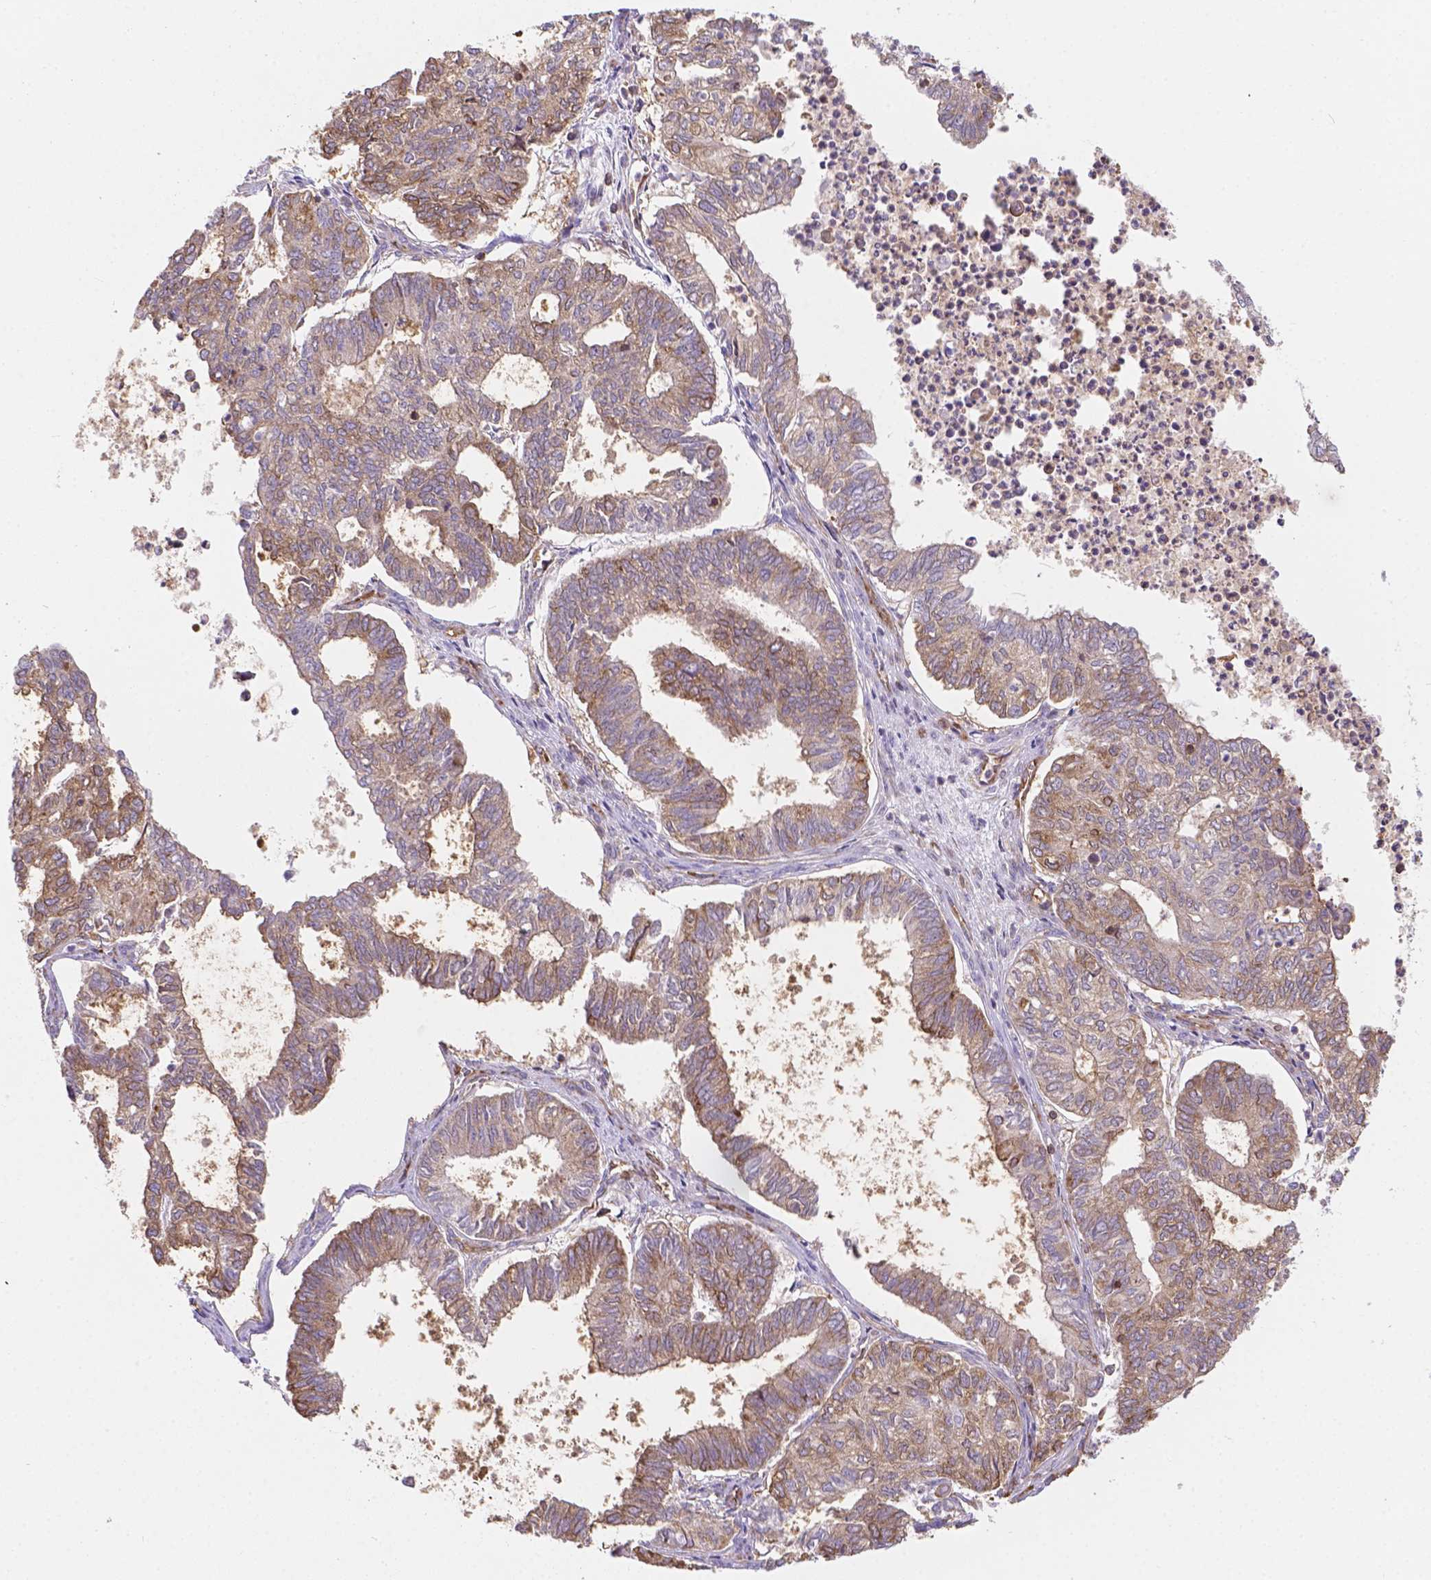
{"staining": {"intensity": "moderate", "quantity": ">75%", "location": "cytoplasmic/membranous"}, "tissue": "ovarian cancer", "cell_type": "Tumor cells", "image_type": "cancer", "snomed": [{"axis": "morphology", "description": "Carcinoma, endometroid"}, {"axis": "topography", "description": "Ovary"}], "caption": "A high-resolution micrograph shows IHC staining of endometroid carcinoma (ovarian), which reveals moderate cytoplasmic/membranous positivity in about >75% of tumor cells.", "gene": "DMWD", "patient": {"sex": "female", "age": 64}}